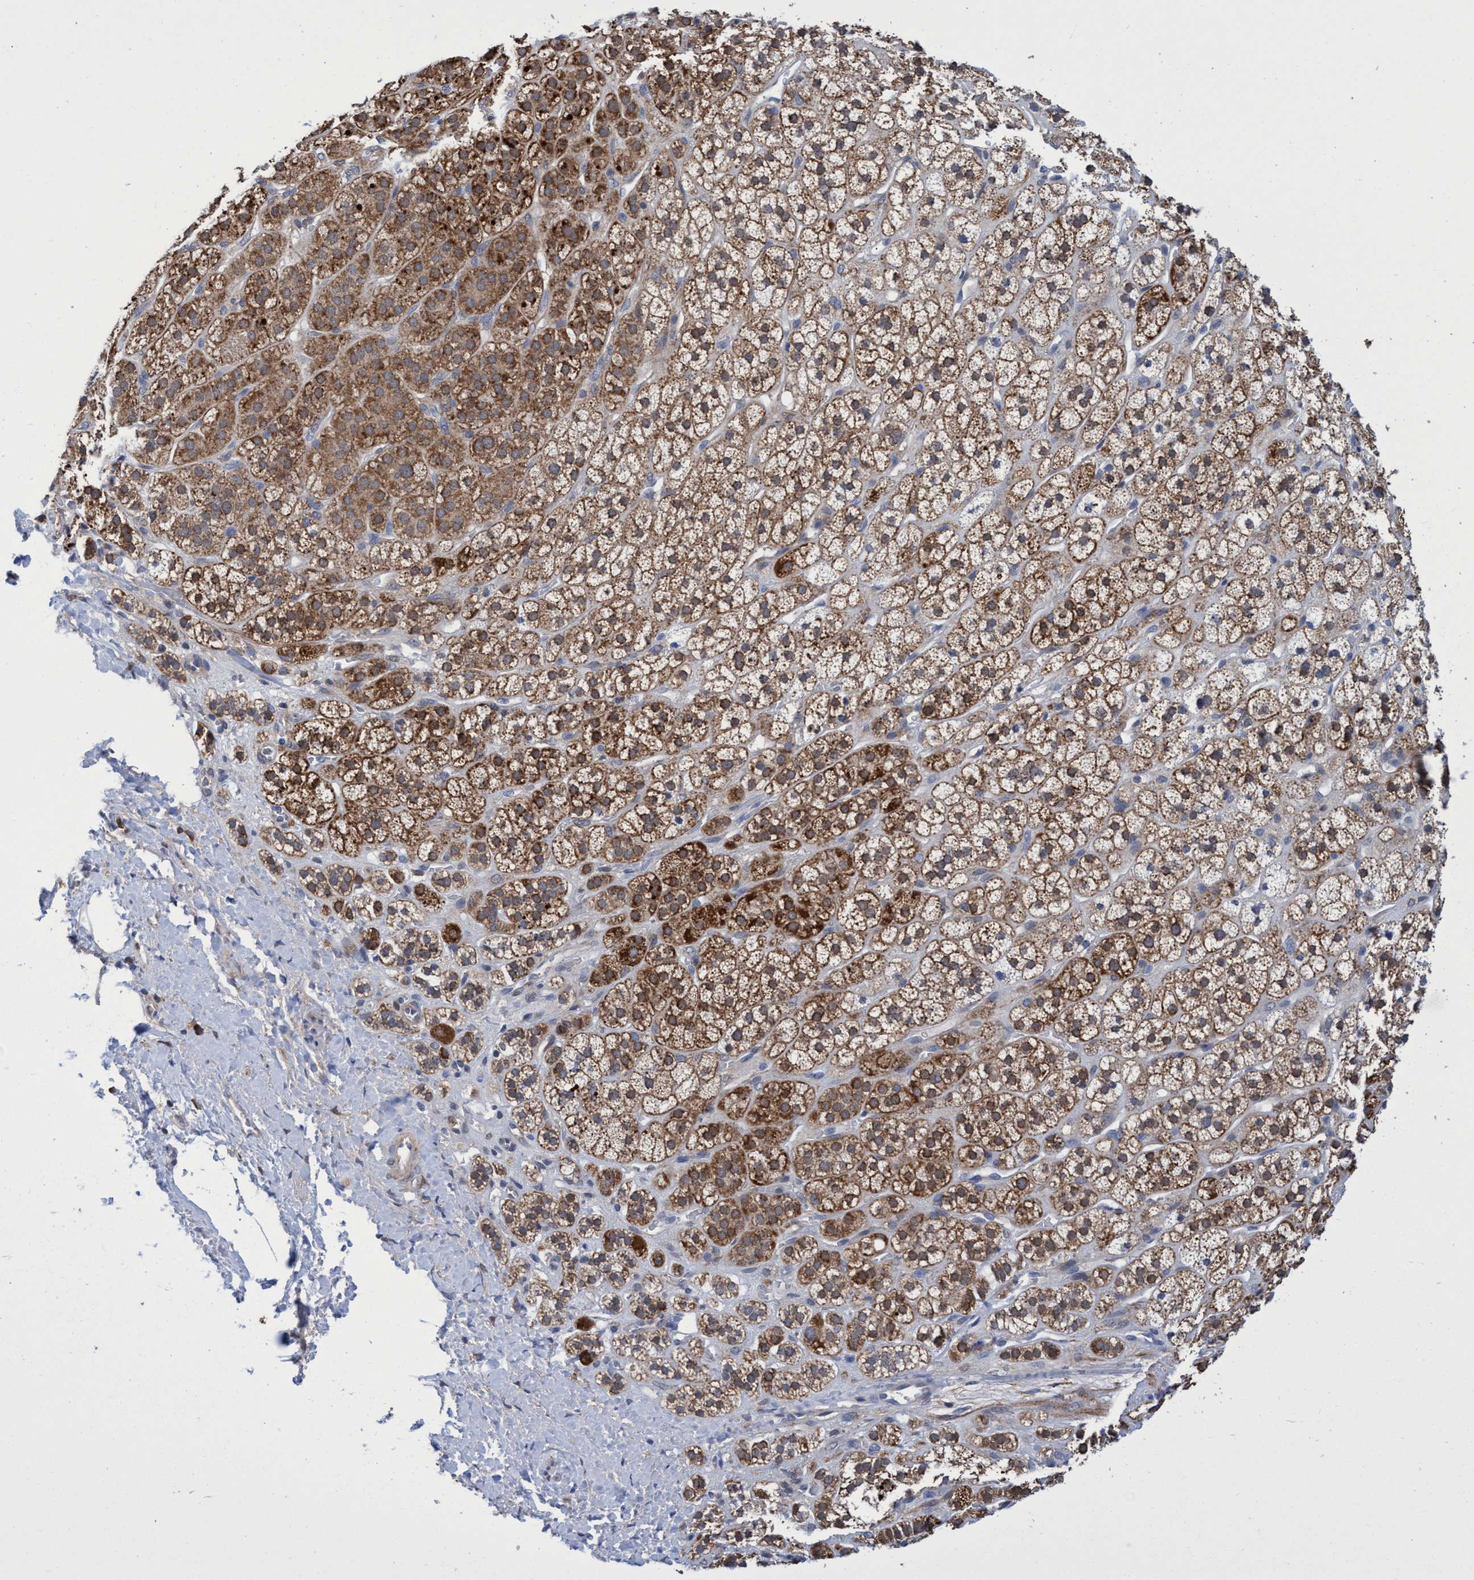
{"staining": {"intensity": "strong", "quantity": ">75%", "location": "cytoplasmic/membranous"}, "tissue": "adrenal gland", "cell_type": "Glandular cells", "image_type": "normal", "snomed": [{"axis": "morphology", "description": "Normal tissue, NOS"}, {"axis": "topography", "description": "Adrenal gland"}], "caption": "Strong cytoplasmic/membranous positivity is identified in about >75% of glandular cells in benign adrenal gland.", "gene": "CRYZ", "patient": {"sex": "male", "age": 56}}